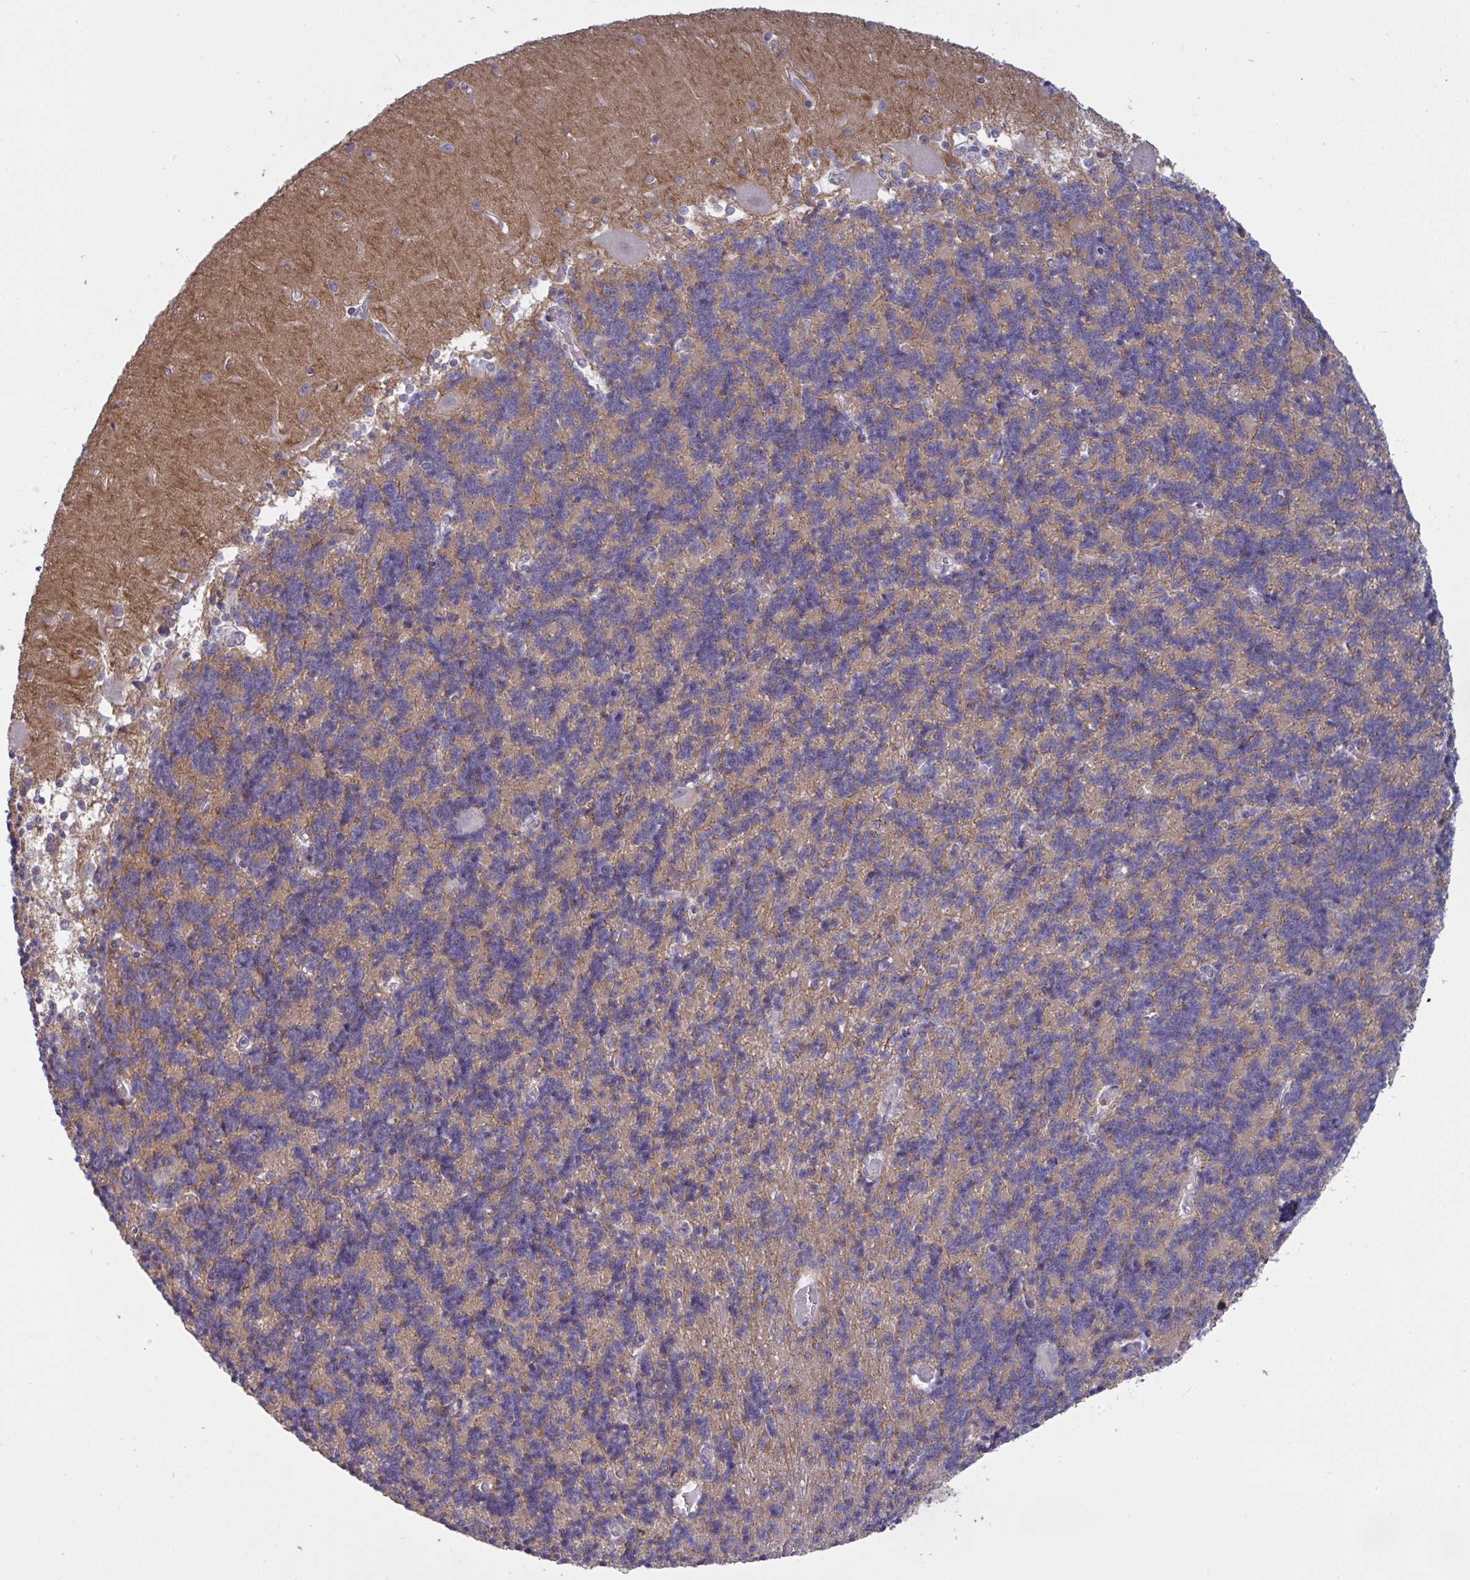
{"staining": {"intensity": "negative", "quantity": "none", "location": "none"}, "tissue": "cerebellum", "cell_type": "Cells in granular layer", "image_type": "normal", "snomed": [{"axis": "morphology", "description": "Normal tissue, NOS"}, {"axis": "topography", "description": "Cerebellum"}], "caption": "Histopathology image shows no protein staining in cells in granular layer of normal cerebellum. (DAB IHC, high magnification).", "gene": "ZNF784", "patient": {"sex": "male", "age": 37}}